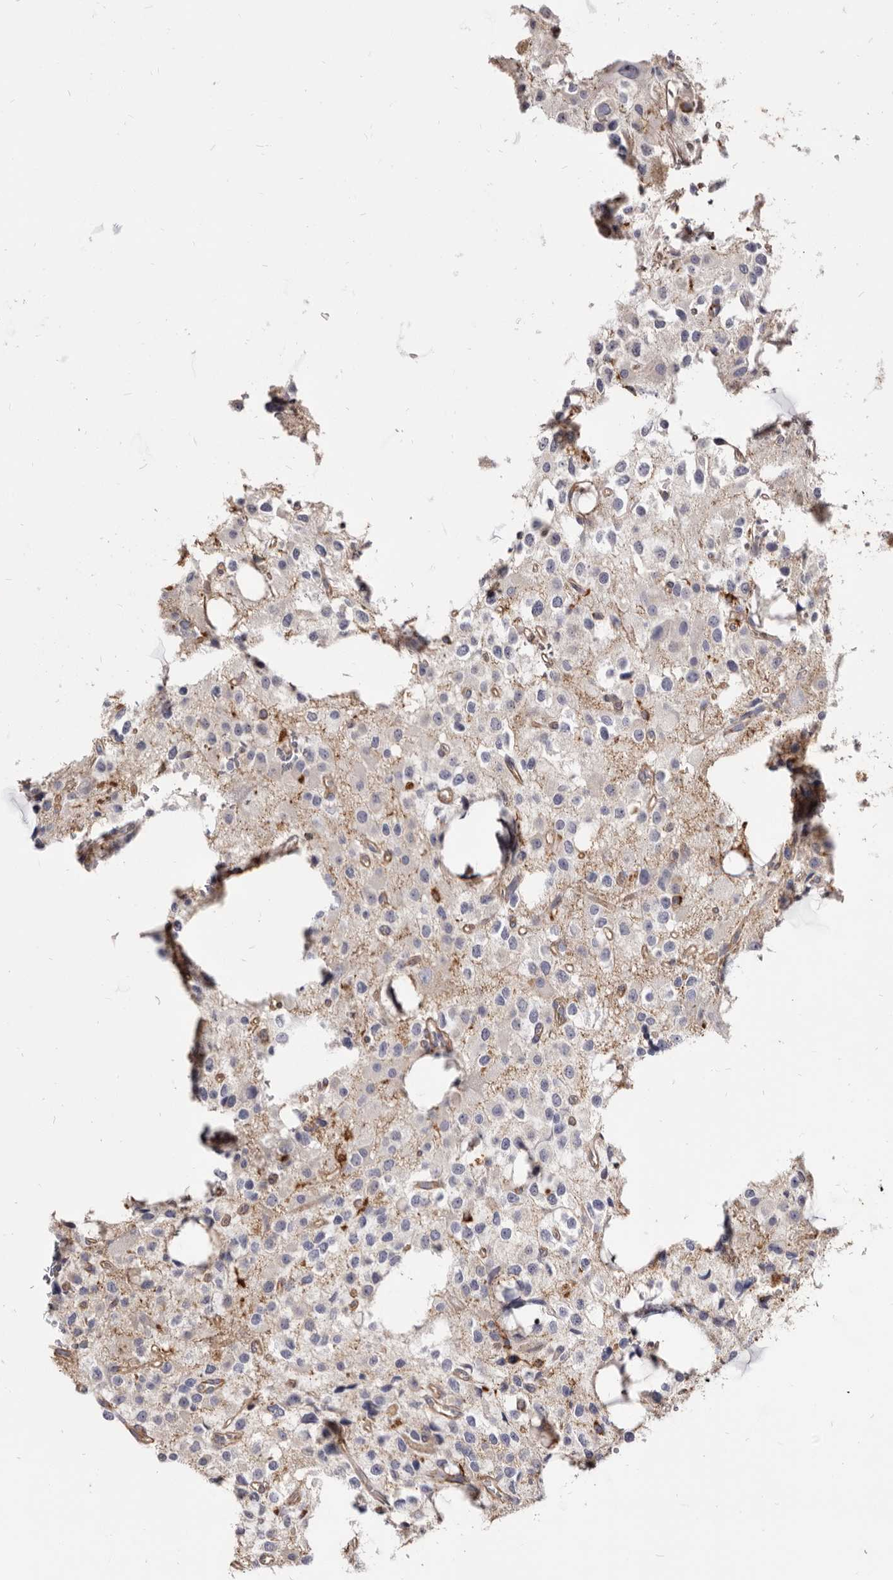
{"staining": {"intensity": "weak", "quantity": "25%-75%", "location": "cytoplasmic/membranous"}, "tissue": "glioma", "cell_type": "Tumor cells", "image_type": "cancer", "snomed": [{"axis": "morphology", "description": "Glioma, malignant, High grade"}, {"axis": "topography", "description": "Brain"}], "caption": "Immunohistochemistry (IHC) of glioma demonstrates low levels of weak cytoplasmic/membranous positivity in approximately 25%-75% of tumor cells.", "gene": "TPD52", "patient": {"sex": "female", "age": 62}}